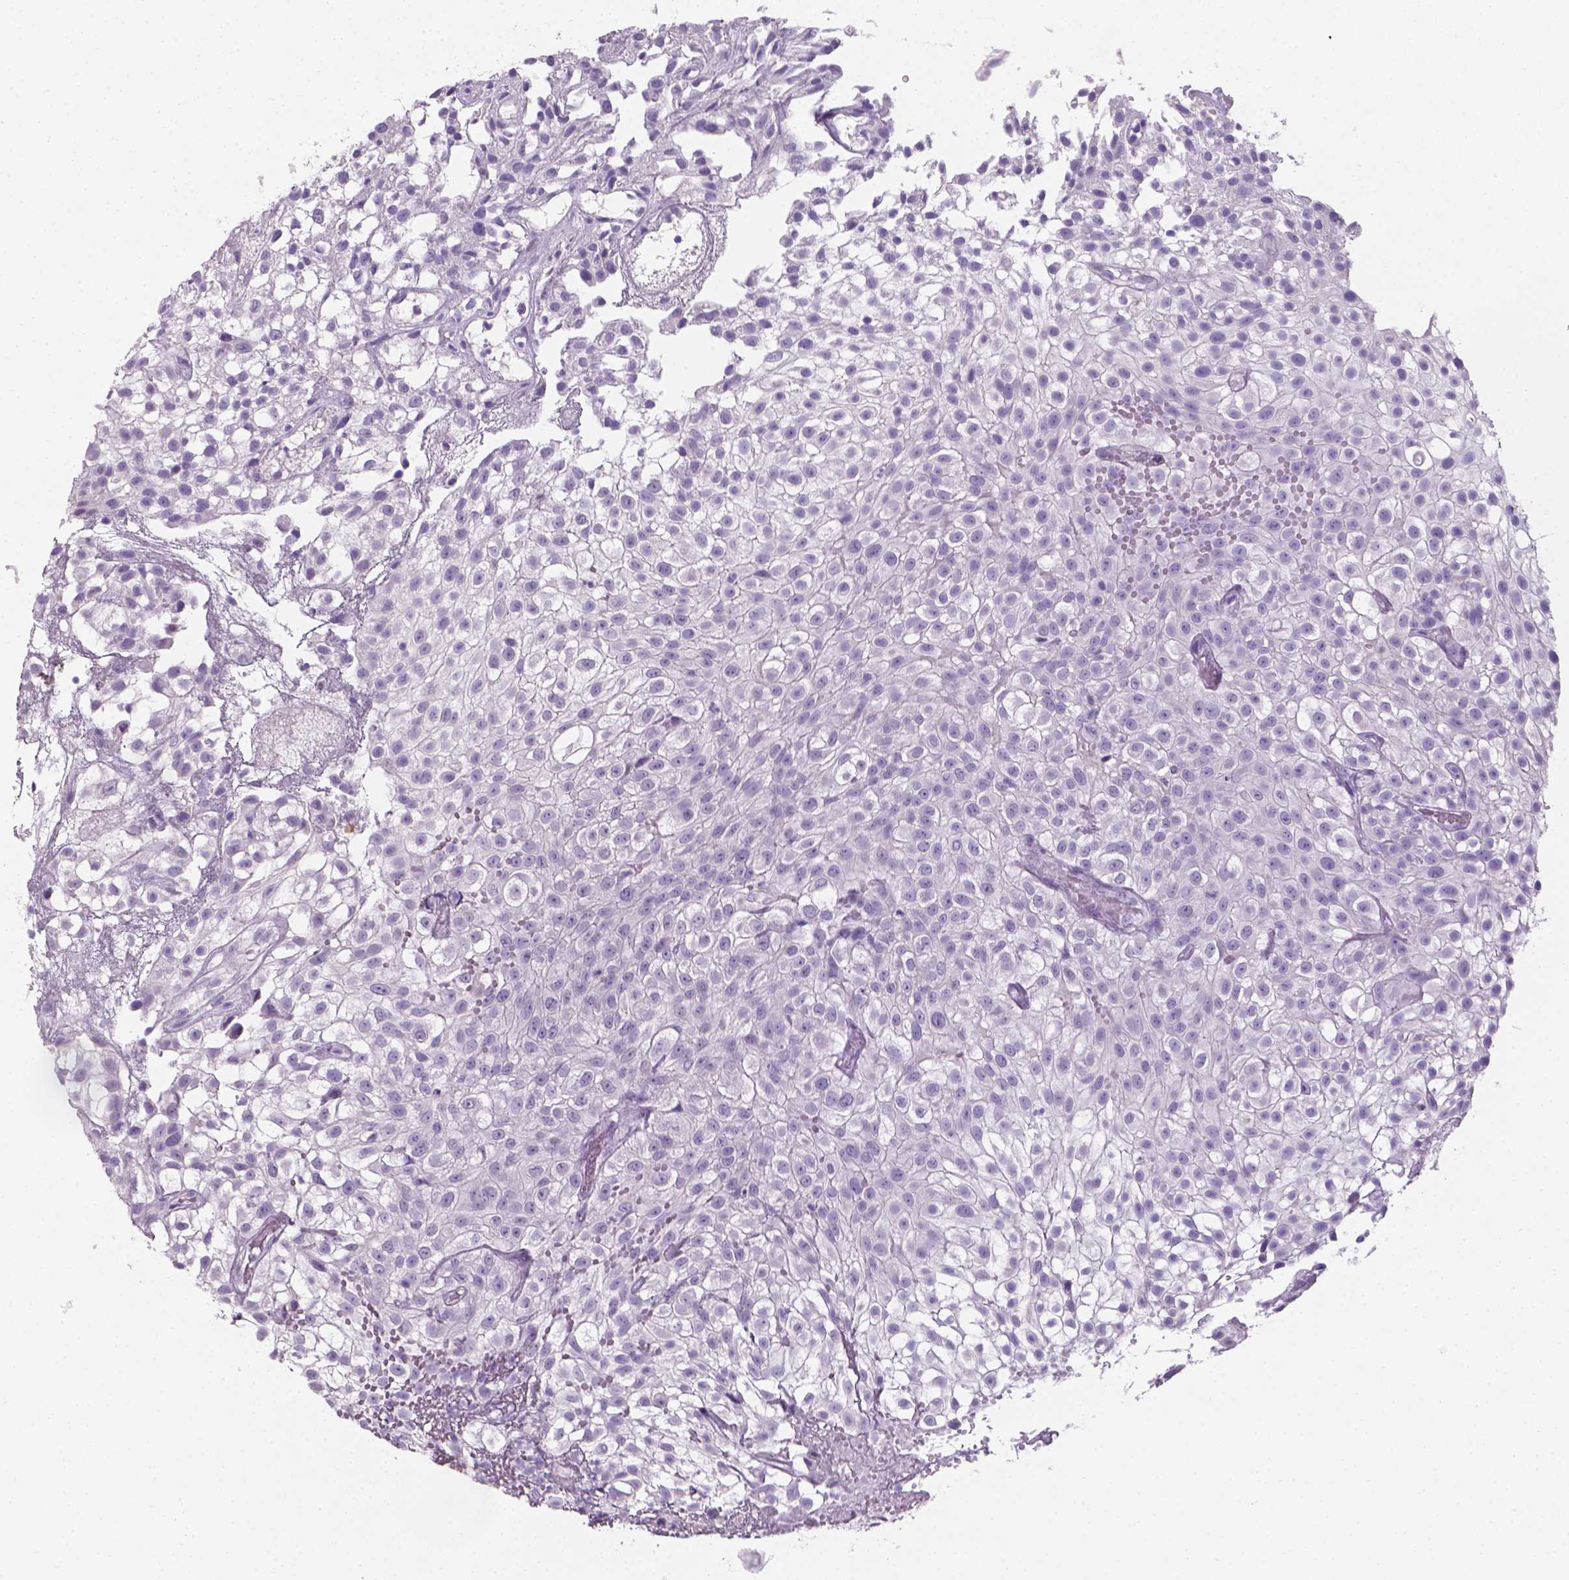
{"staining": {"intensity": "negative", "quantity": "none", "location": "none"}, "tissue": "urothelial cancer", "cell_type": "Tumor cells", "image_type": "cancer", "snomed": [{"axis": "morphology", "description": "Urothelial carcinoma, High grade"}, {"axis": "topography", "description": "Urinary bladder"}], "caption": "A high-resolution histopathology image shows IHC staining of high-grade urothelial carcinoma, which demonstrates no significant staining in tumor cells.", "gene": "XPNPEP2", "patient": {"sex": "male", "age": 56}}